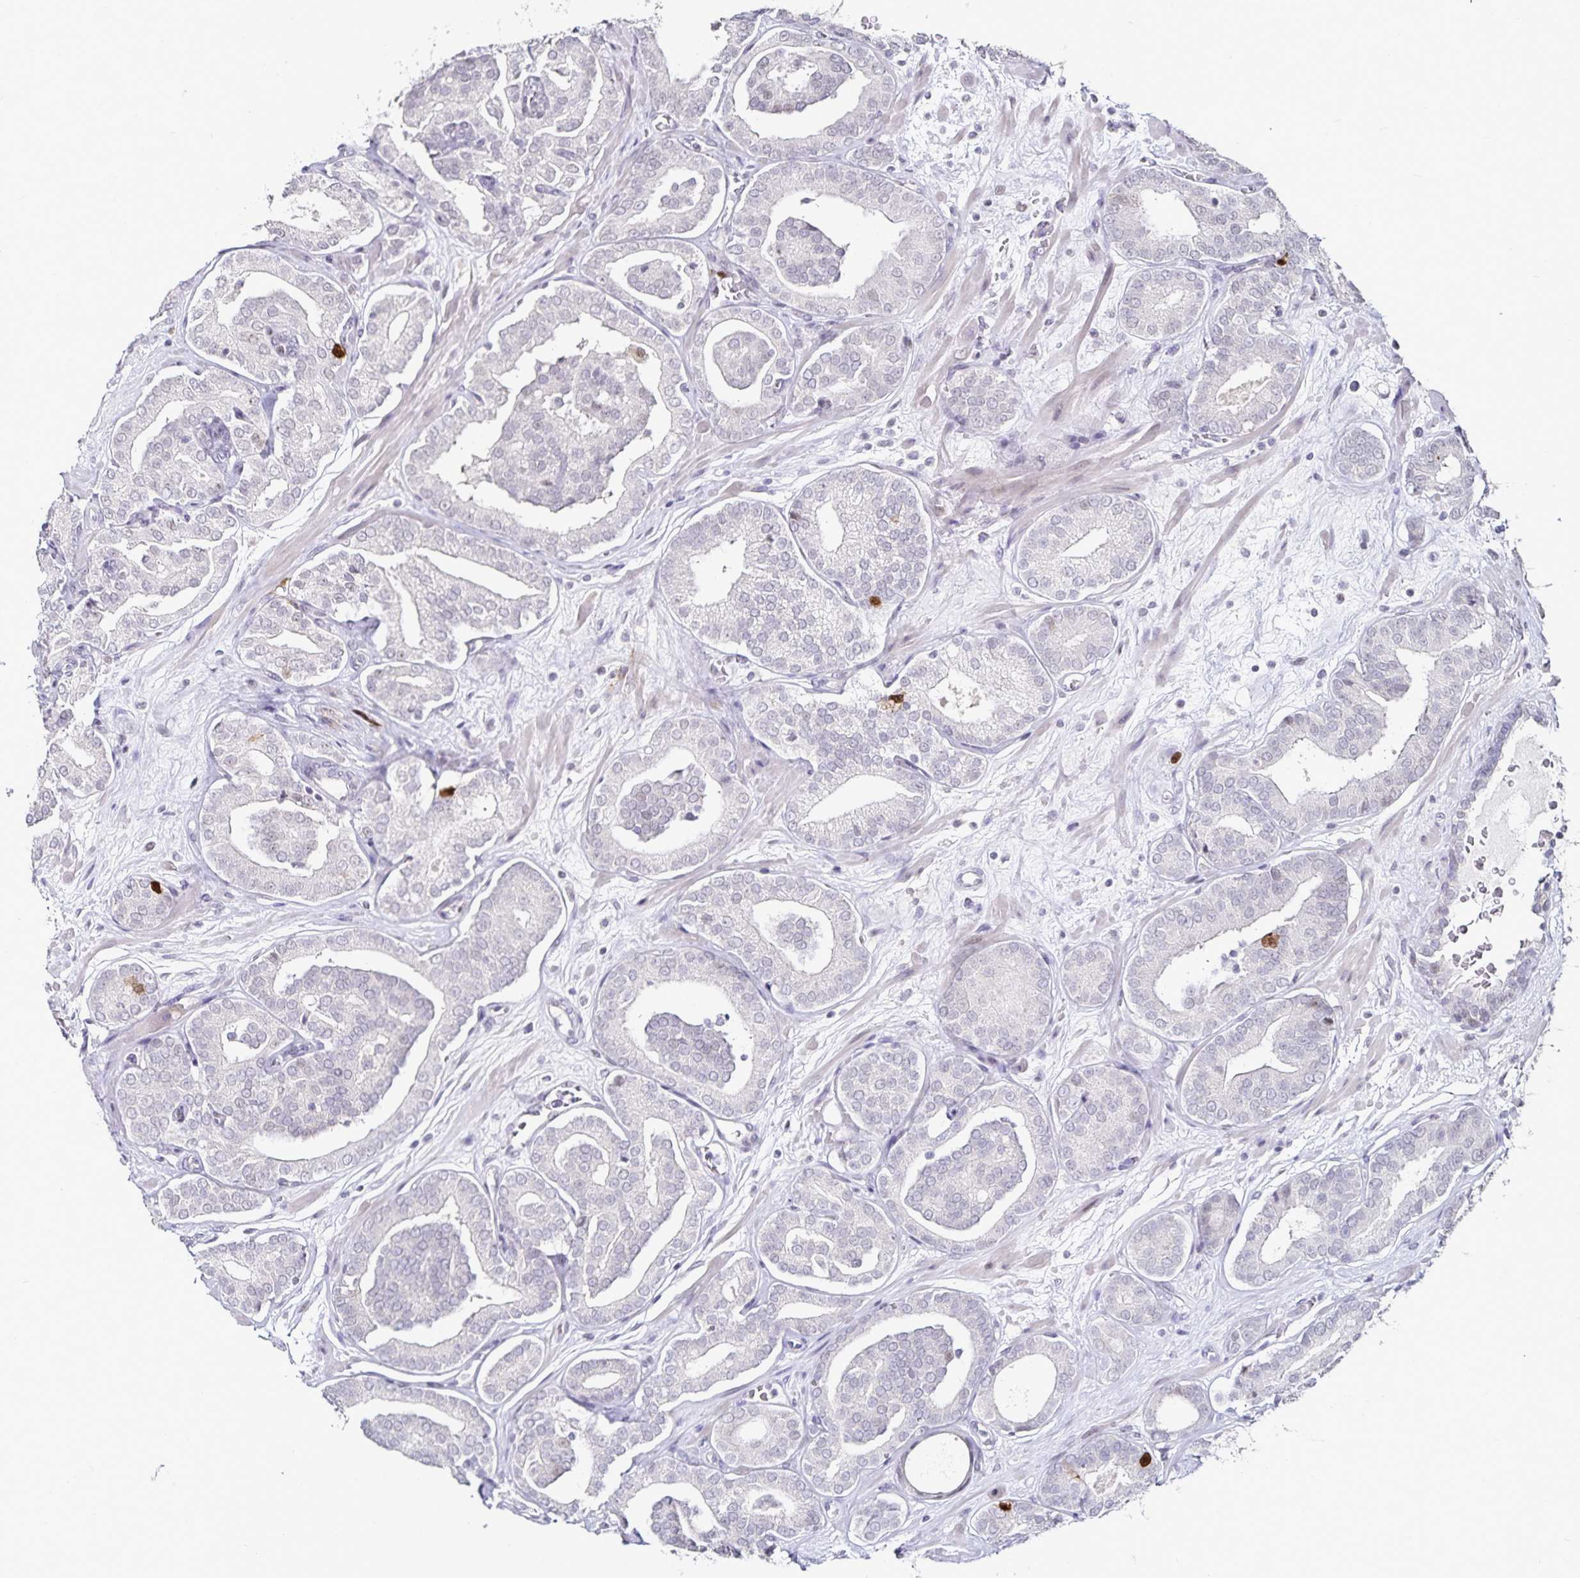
{"staining": {"intensity": "moderate", "quantity": "<25%", "location": "nuclear"}, "tissue": "prostate cancer", "cell_type": "Tumor cells", "image_type": "cancer", "snomed": [{"axis": "morphology", "description": "Adenocarcinoma, High grade"}, {"axis": "topography", "description": "Prostate"}], "caption": "This image shows immunohistochemistry staining of prostate cancer, with low moderate nuclear expression in about <25% of tumor cells.", "gene": "ANLN", "patient": {"sex": "male", "age": 66}}